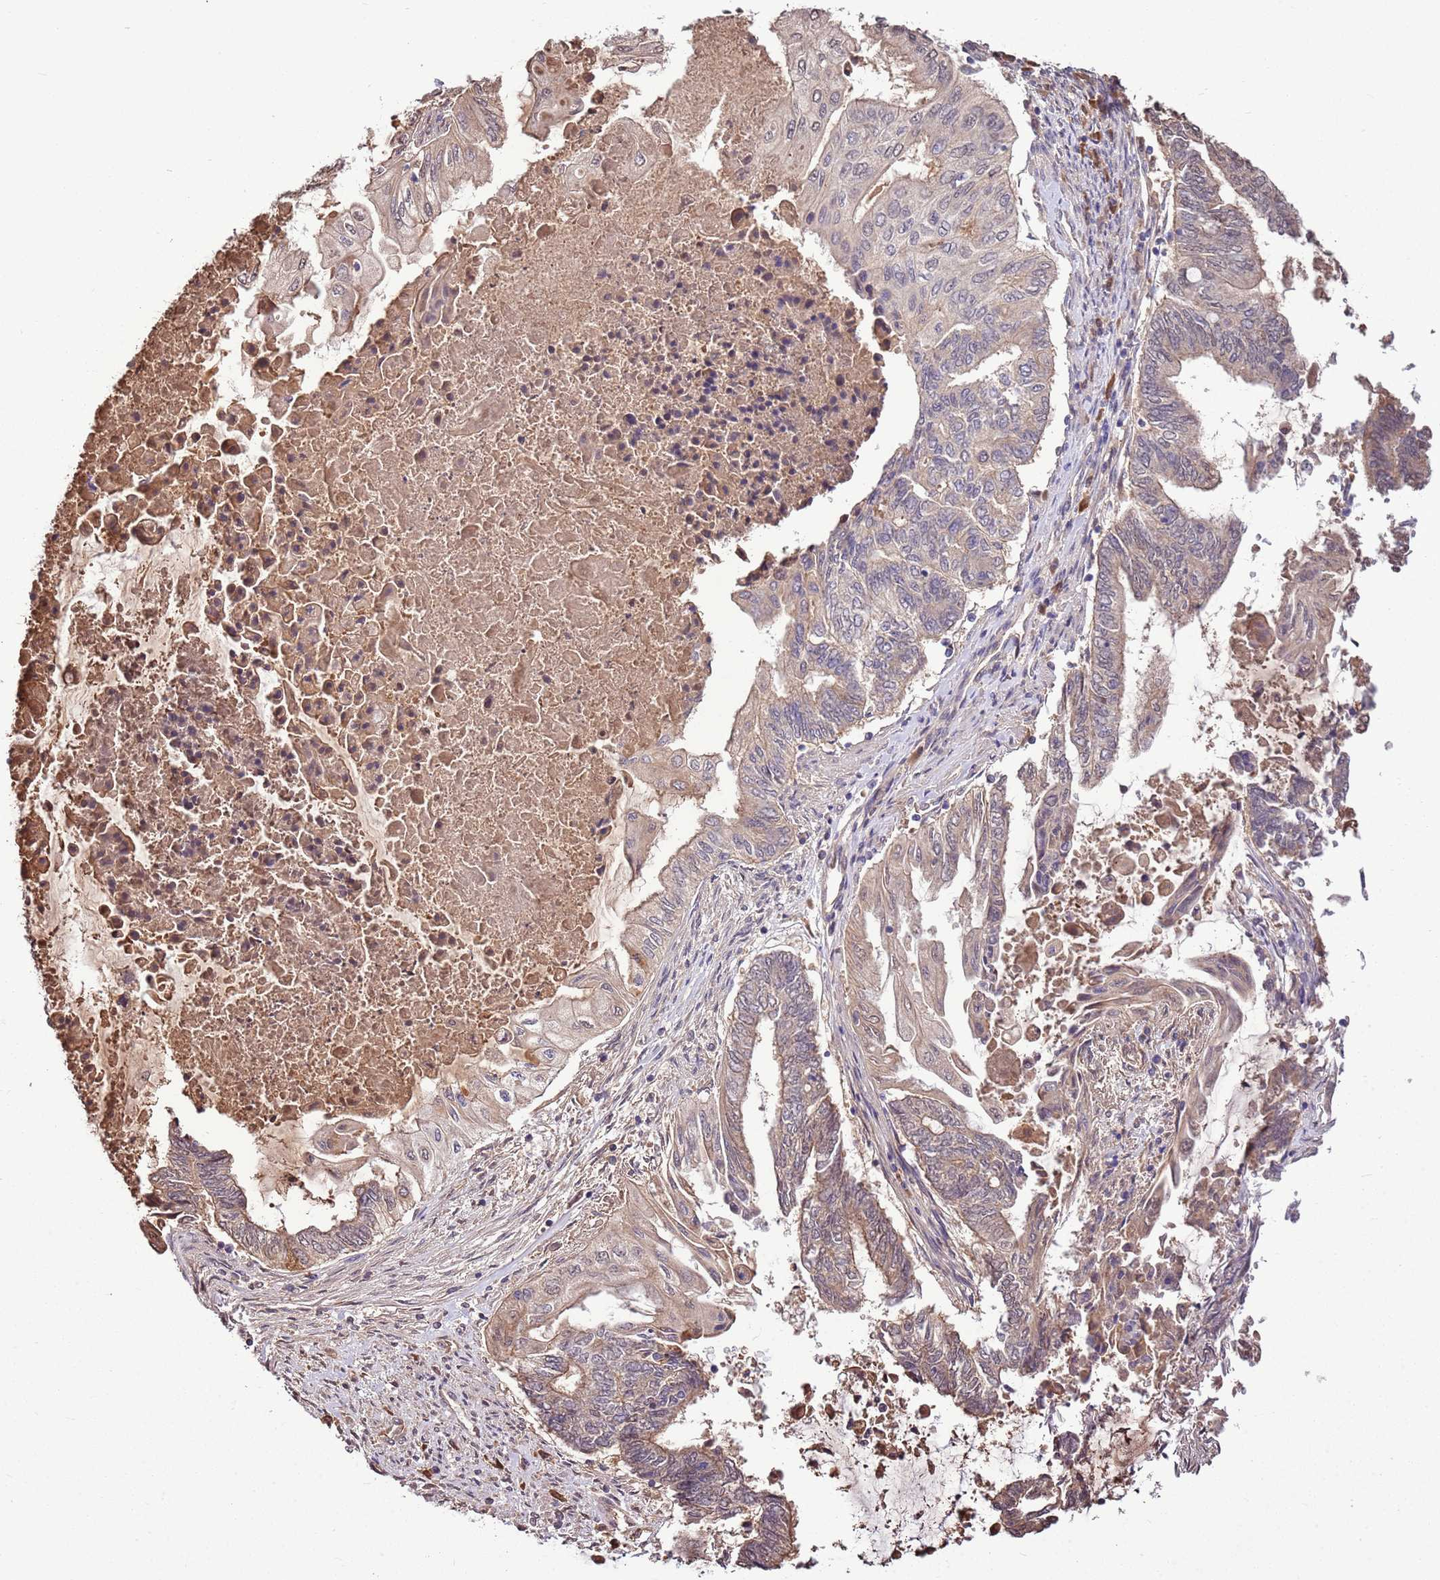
{"staining": {"intensity": "weak", "quantity": "<25%", "location": "cytoplasmic/membranous"}, "tissue": "endometrial cancer", "cell_type": "Tumor cells", "image_type": "cancer", "snomed": [{"axis": "morphology", "description": "Adenocarcinoma, NOS"}, {"axis": "topography", "description": "Uterus"}, {"axis": "topography", "description": "Endometrium"}], "caption": "An image of human endometrial cancer is negative for staining in tumor cells.", "gene": "BBS5", "patient": {"sex": "female", "age": 70}}